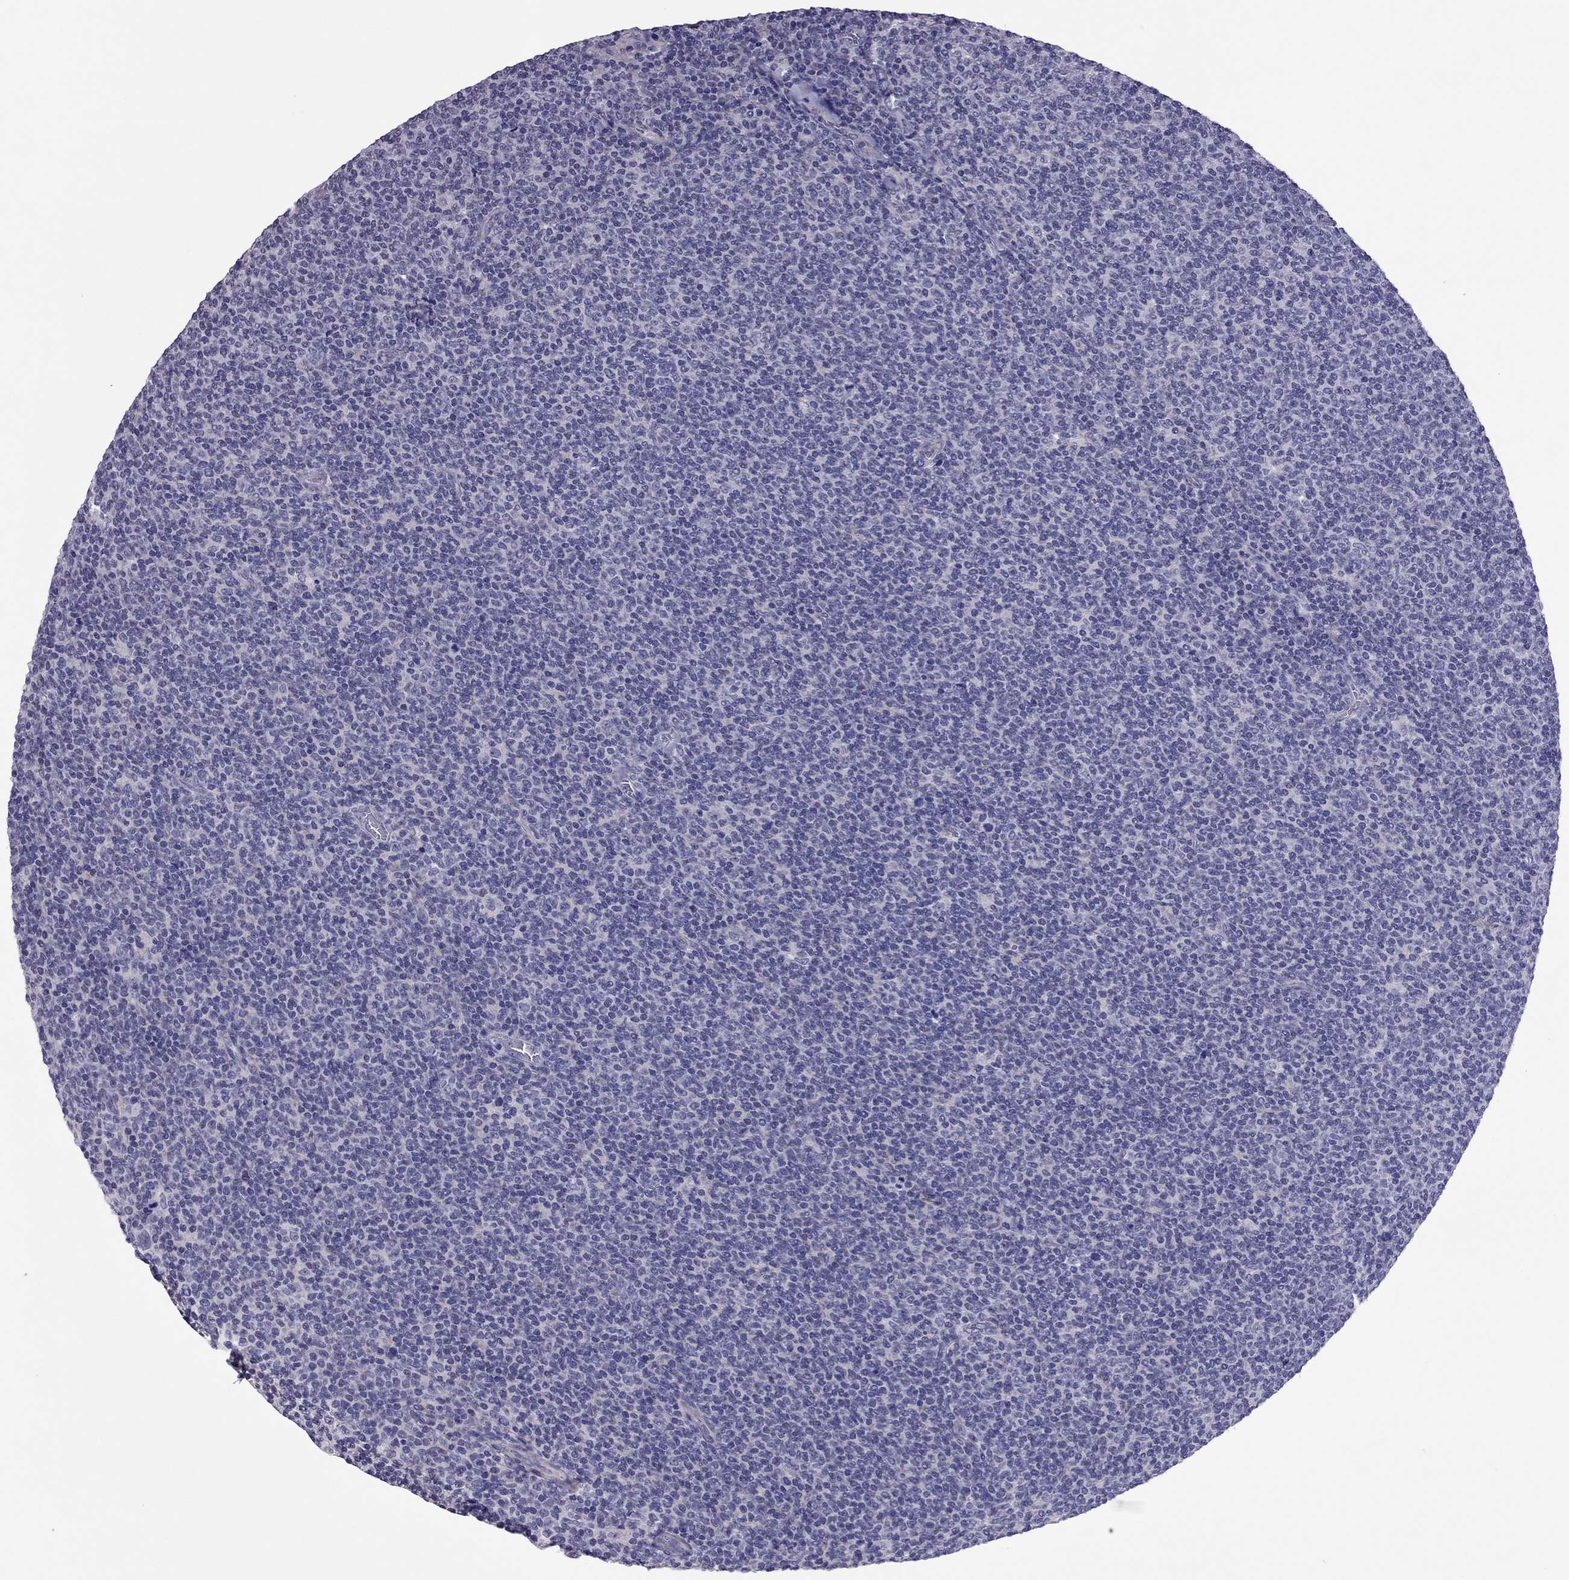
{"staining": {"intensity": "negative", "quantity": "none", "location": "none"}, "tissue": "lymphoma", "cell_type": "Tumor cells", "image_type": "cancer", "snomed": [{"axis": "morphology", "description": "Malignant lymphoma, non-Hodgkin's type, Low grade"}, {"axis": "topography", "description": "Lymph node"}], "caption": "Lymphoma was stained to show a protein in brown. There is no significant staining in tumor cells. (DAB immunohistochemistry (IHC) with hematoxylin counter stain).", "gene": "SLC16A8", "patient": {"sex": "male", "age": 52}}